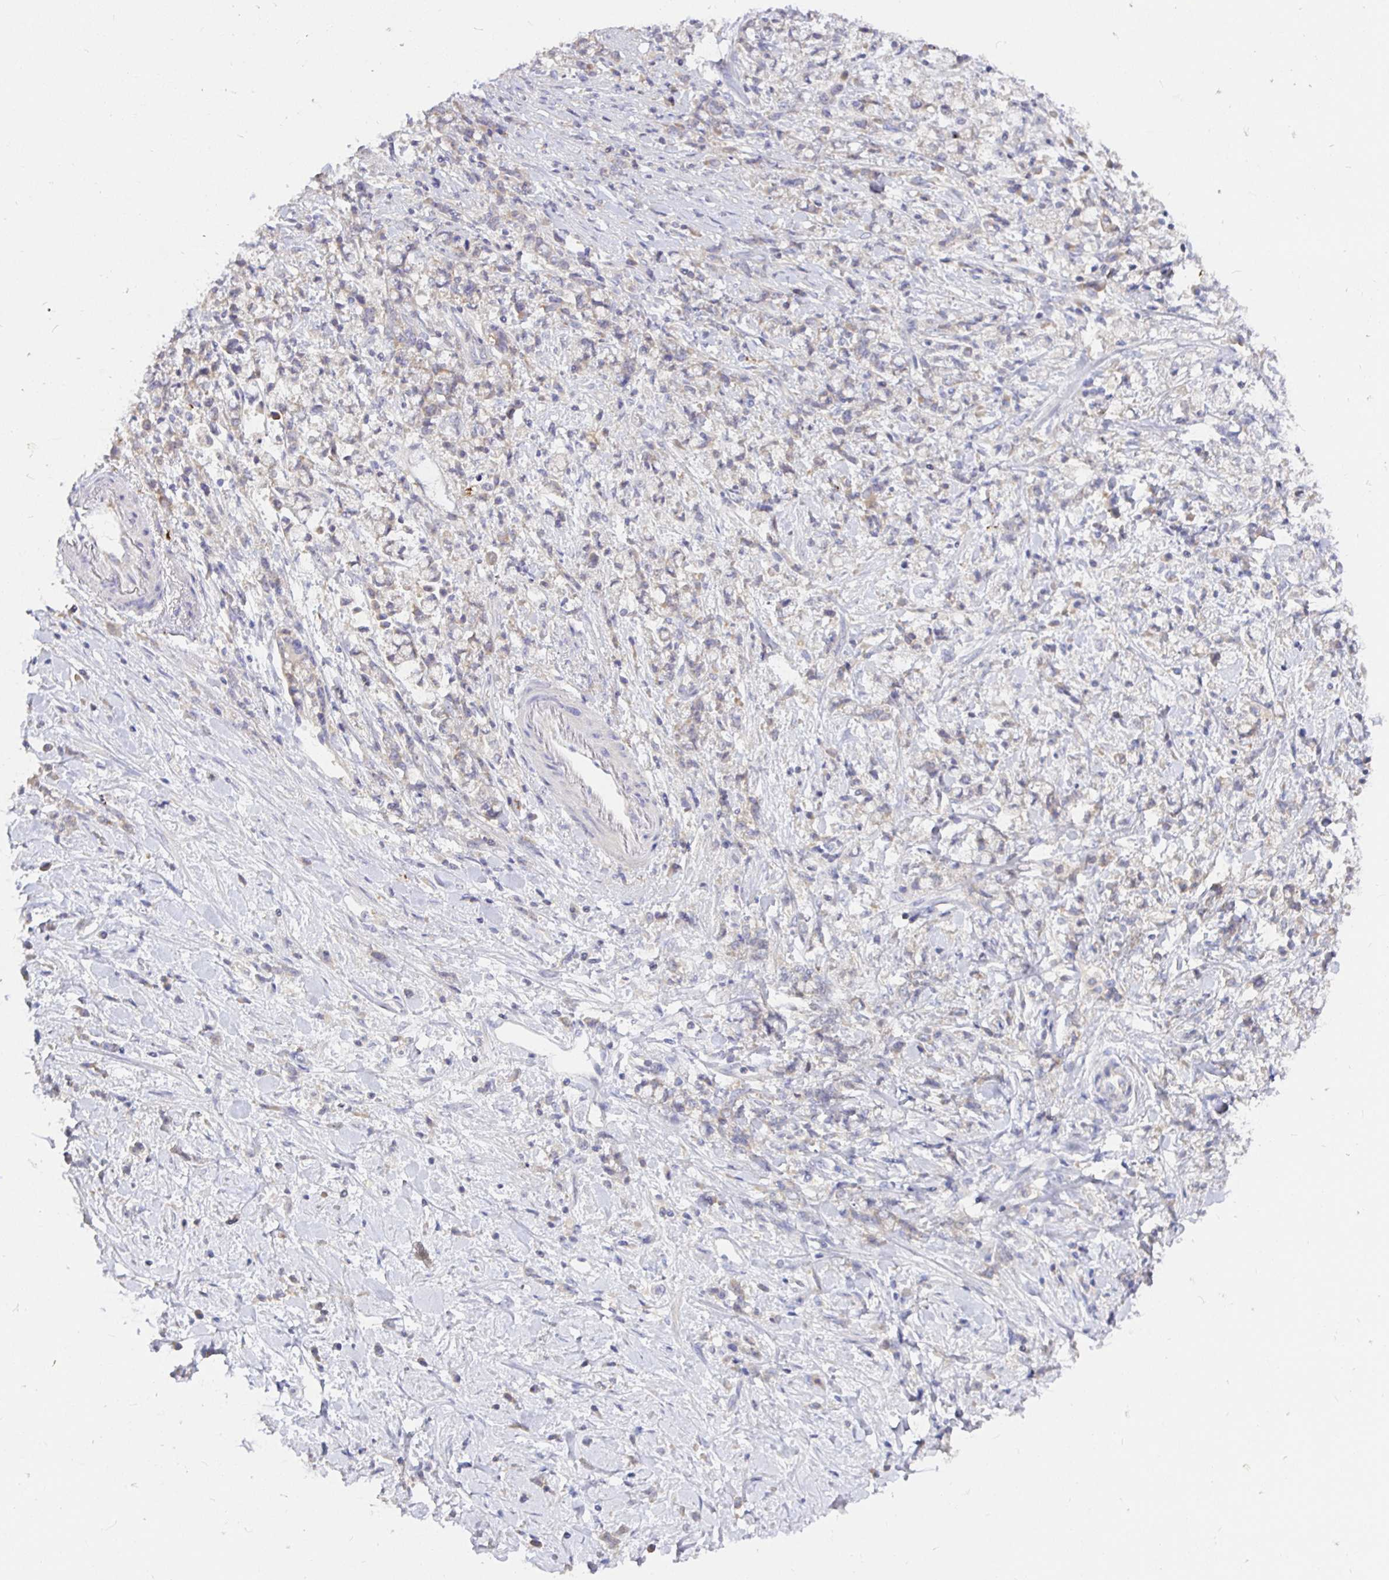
{"staining": {"intensity": "negative", "quantity": "none", "location": "none"}, "tissue": "stomach cancer", "cell_type": "Tumor cells", "image_type": "cancer", "snomed": [{"axis": "morphology", "description": "Adenocarcinoma, NOS"}, {"axis": "topography", "description": "Stomach"}], "caption": "The micrograph displays no staining of tumor cells in stomach adenocarcinoma.", "gene": "KIF21A", "patient": {"sex": "female", "age": 60}}